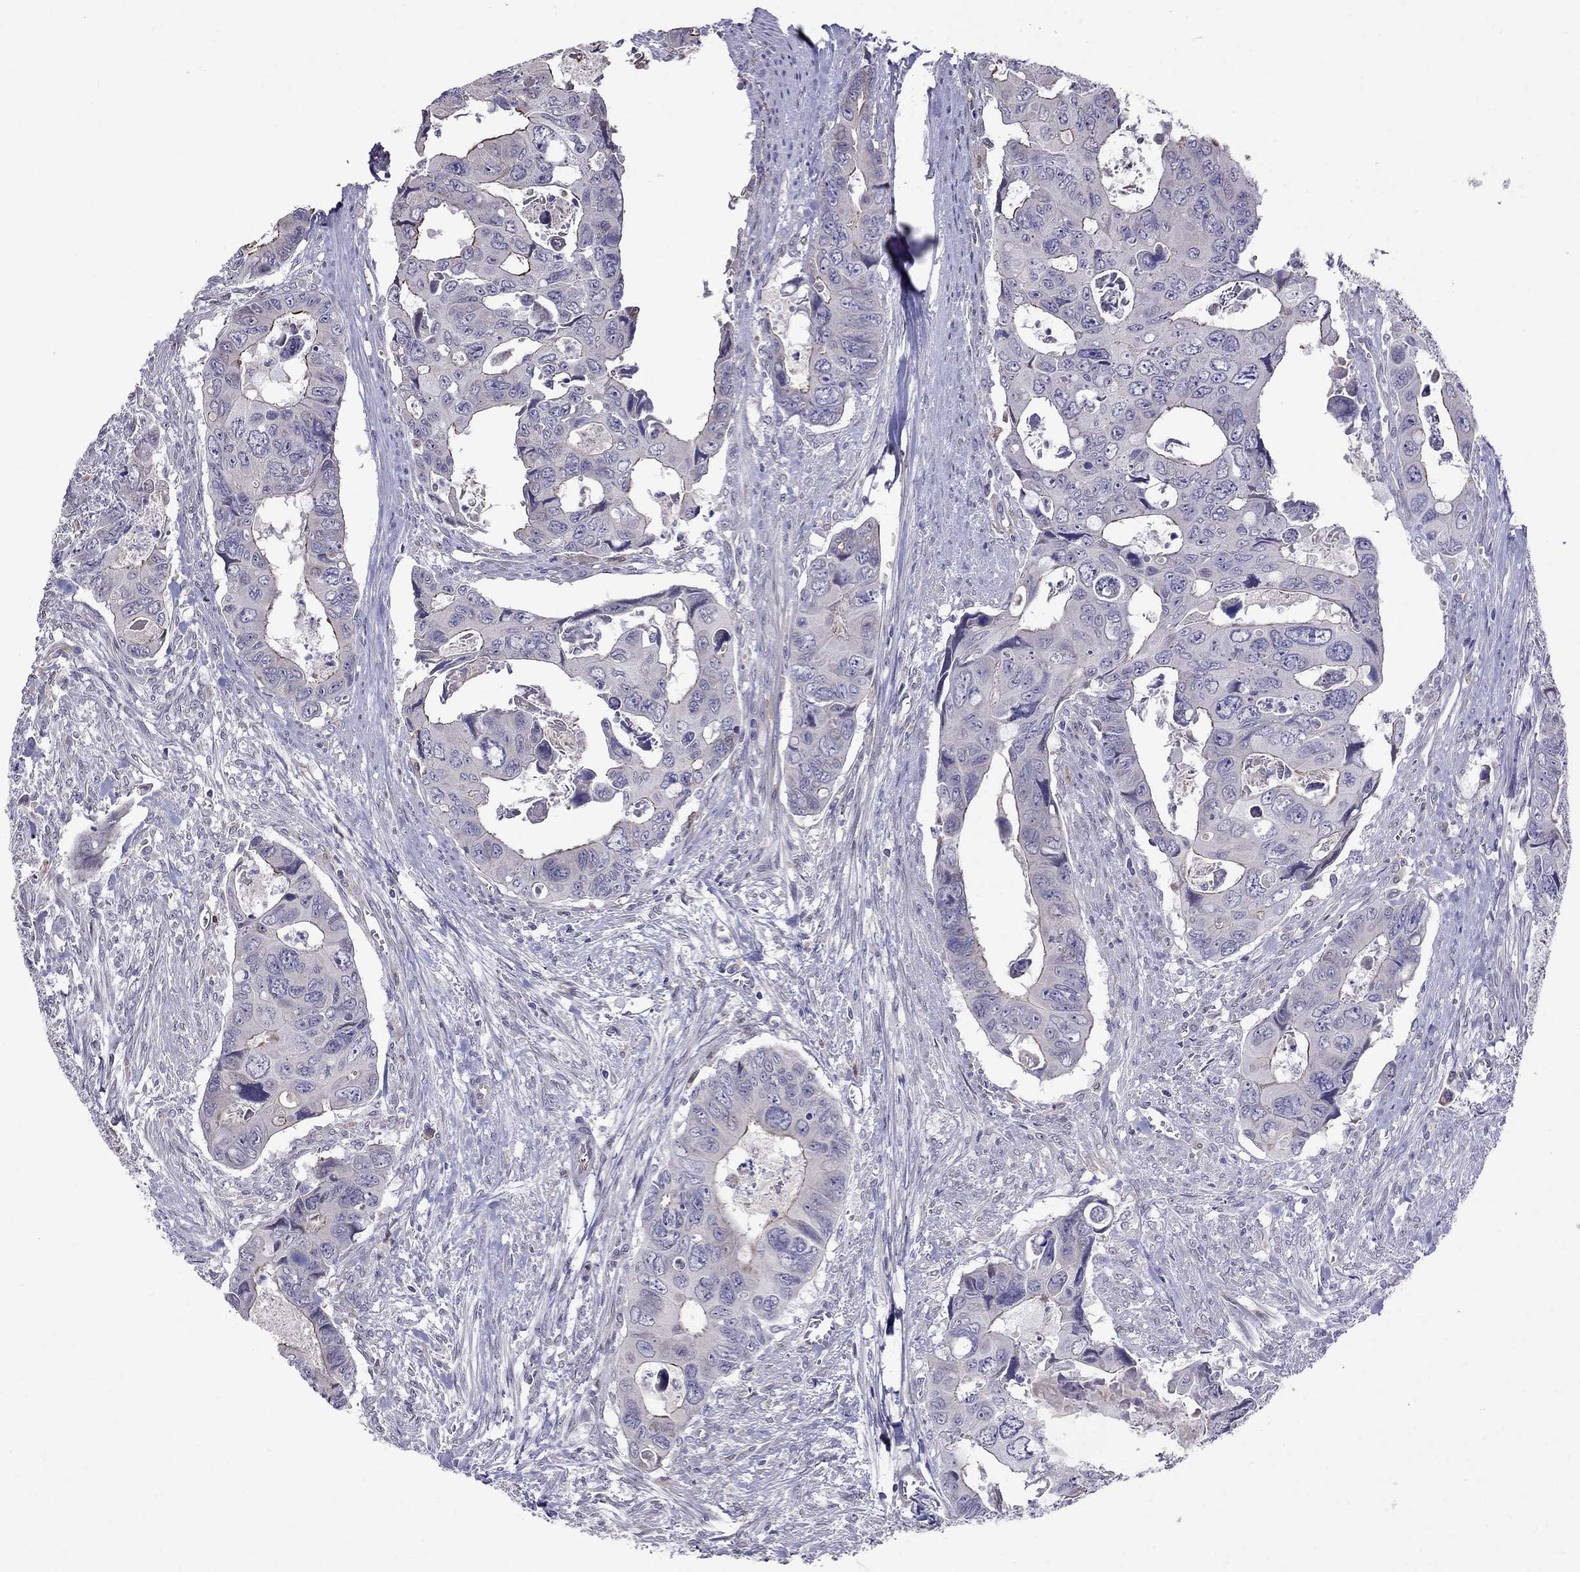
{"staining": {"intensity": "negative", "quantity": "none", "location": "none"}, "tissue": "colorectal cancer", "cell_type": "Tumor cells", "image_type": "cancer", "snomed": [{"axis": "morphology", "description": "Adenocarcinoma, NOS"}, {"axis": "topography", "description": "Rectum"}], "caption": "DAB immunohistochemical staining of adenocarcinoma (colorectal) reveals no significant expression in tumor cells. (DAB immunohistochemistry (IHC), high magnification).", "gene": "ADAM28", "patient": {"sex": "male", "age": 62}}